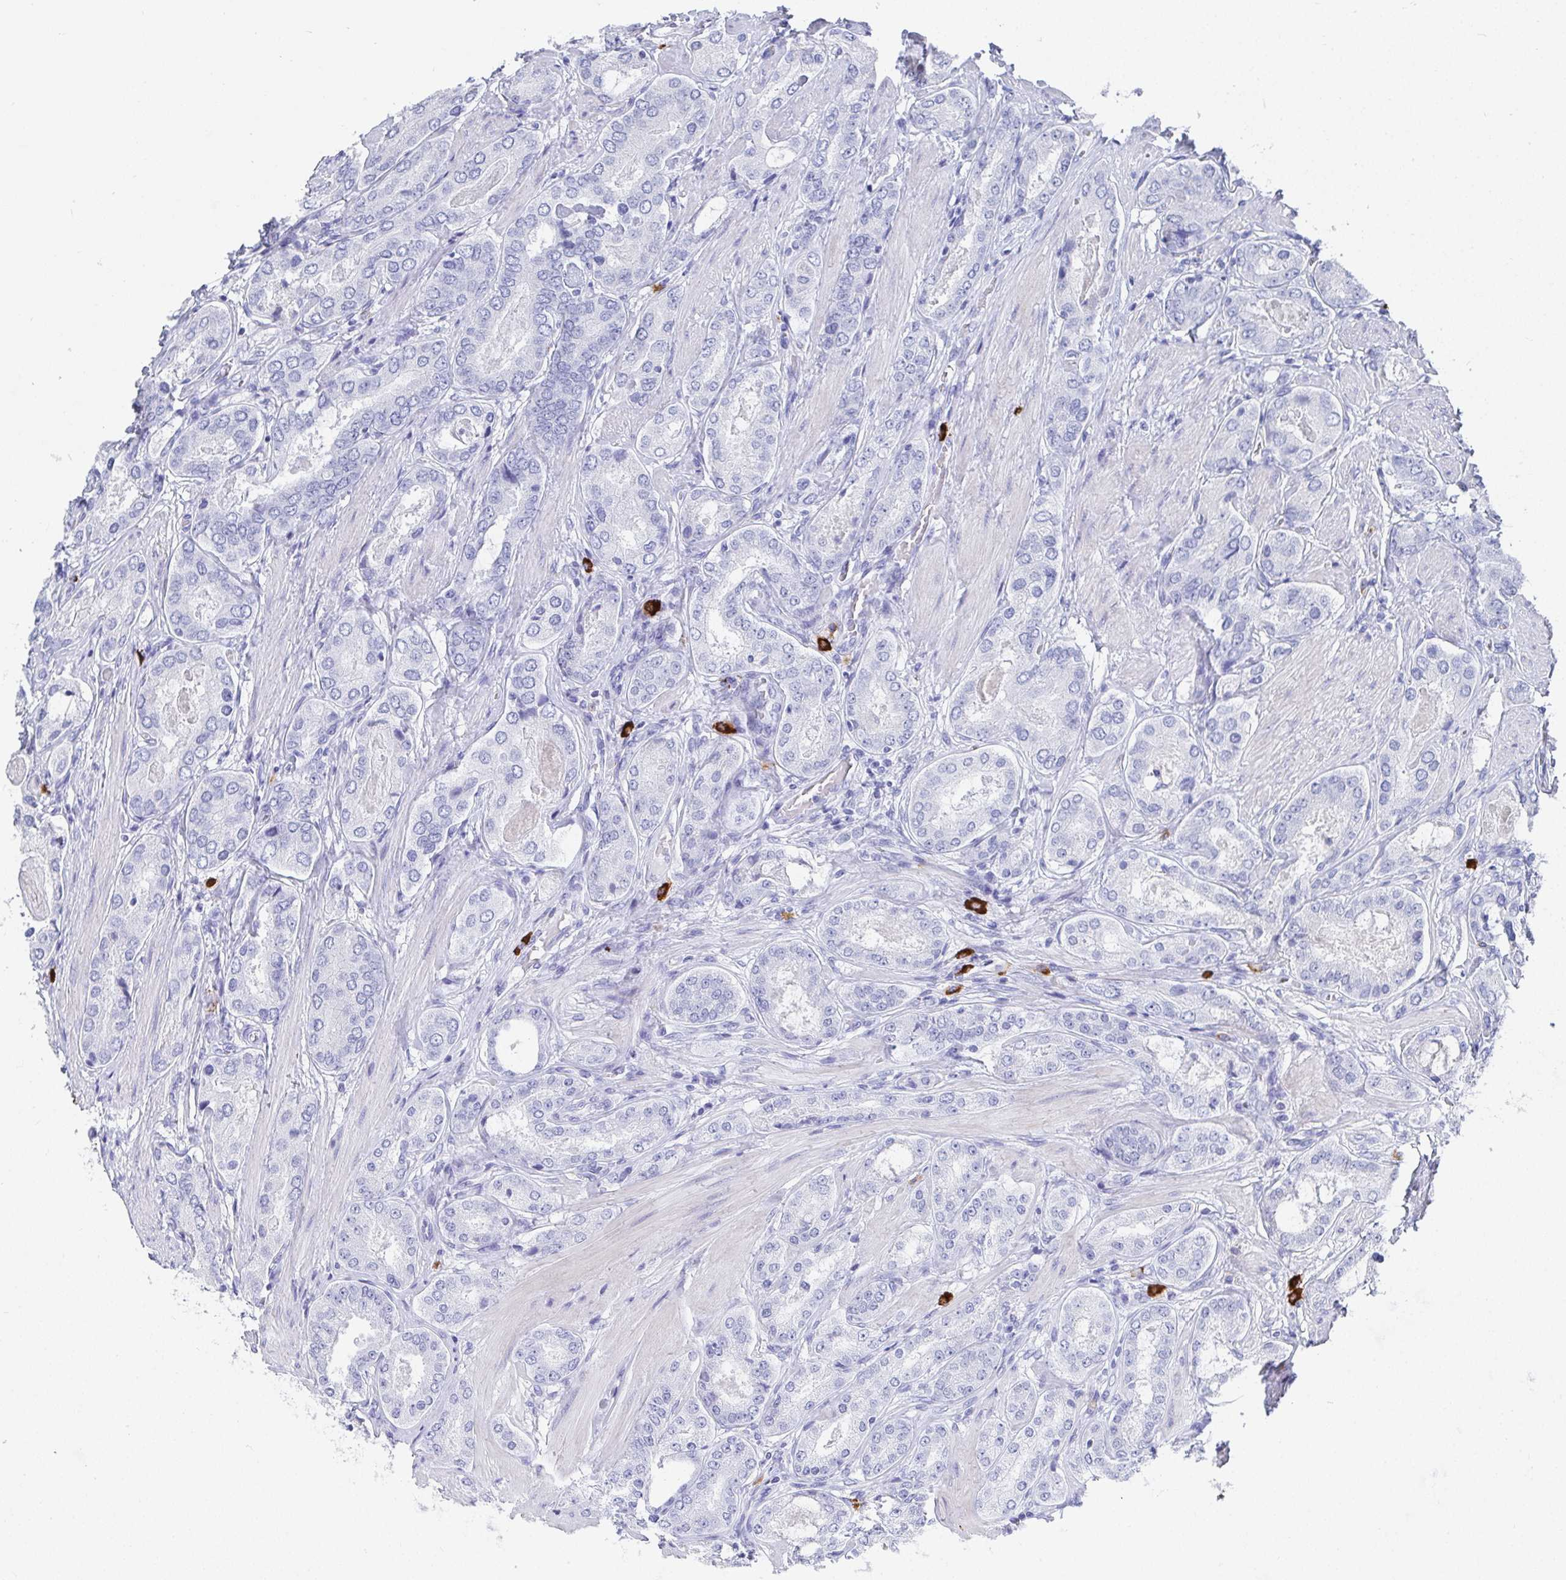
{"staining": {"intensity": "negative", "quantity": "none", "location": "none"}, "tissue": "prostate cancer", "cell_type": "Tumor cells", "image_type": "cancer", "snomed": [{"axis": "morphology", "description": "Adenocarcinoma, High grade"}, {"axis": "topography", "description": "Prostate"}], "caption": "Immunohistochemistry (IHC) of human adenocarcinoma (high-grade) (prostate) shows no staining in tumor cells.", "gene": "GRIA1", "patient": {"sex": "male", "age": 63}}